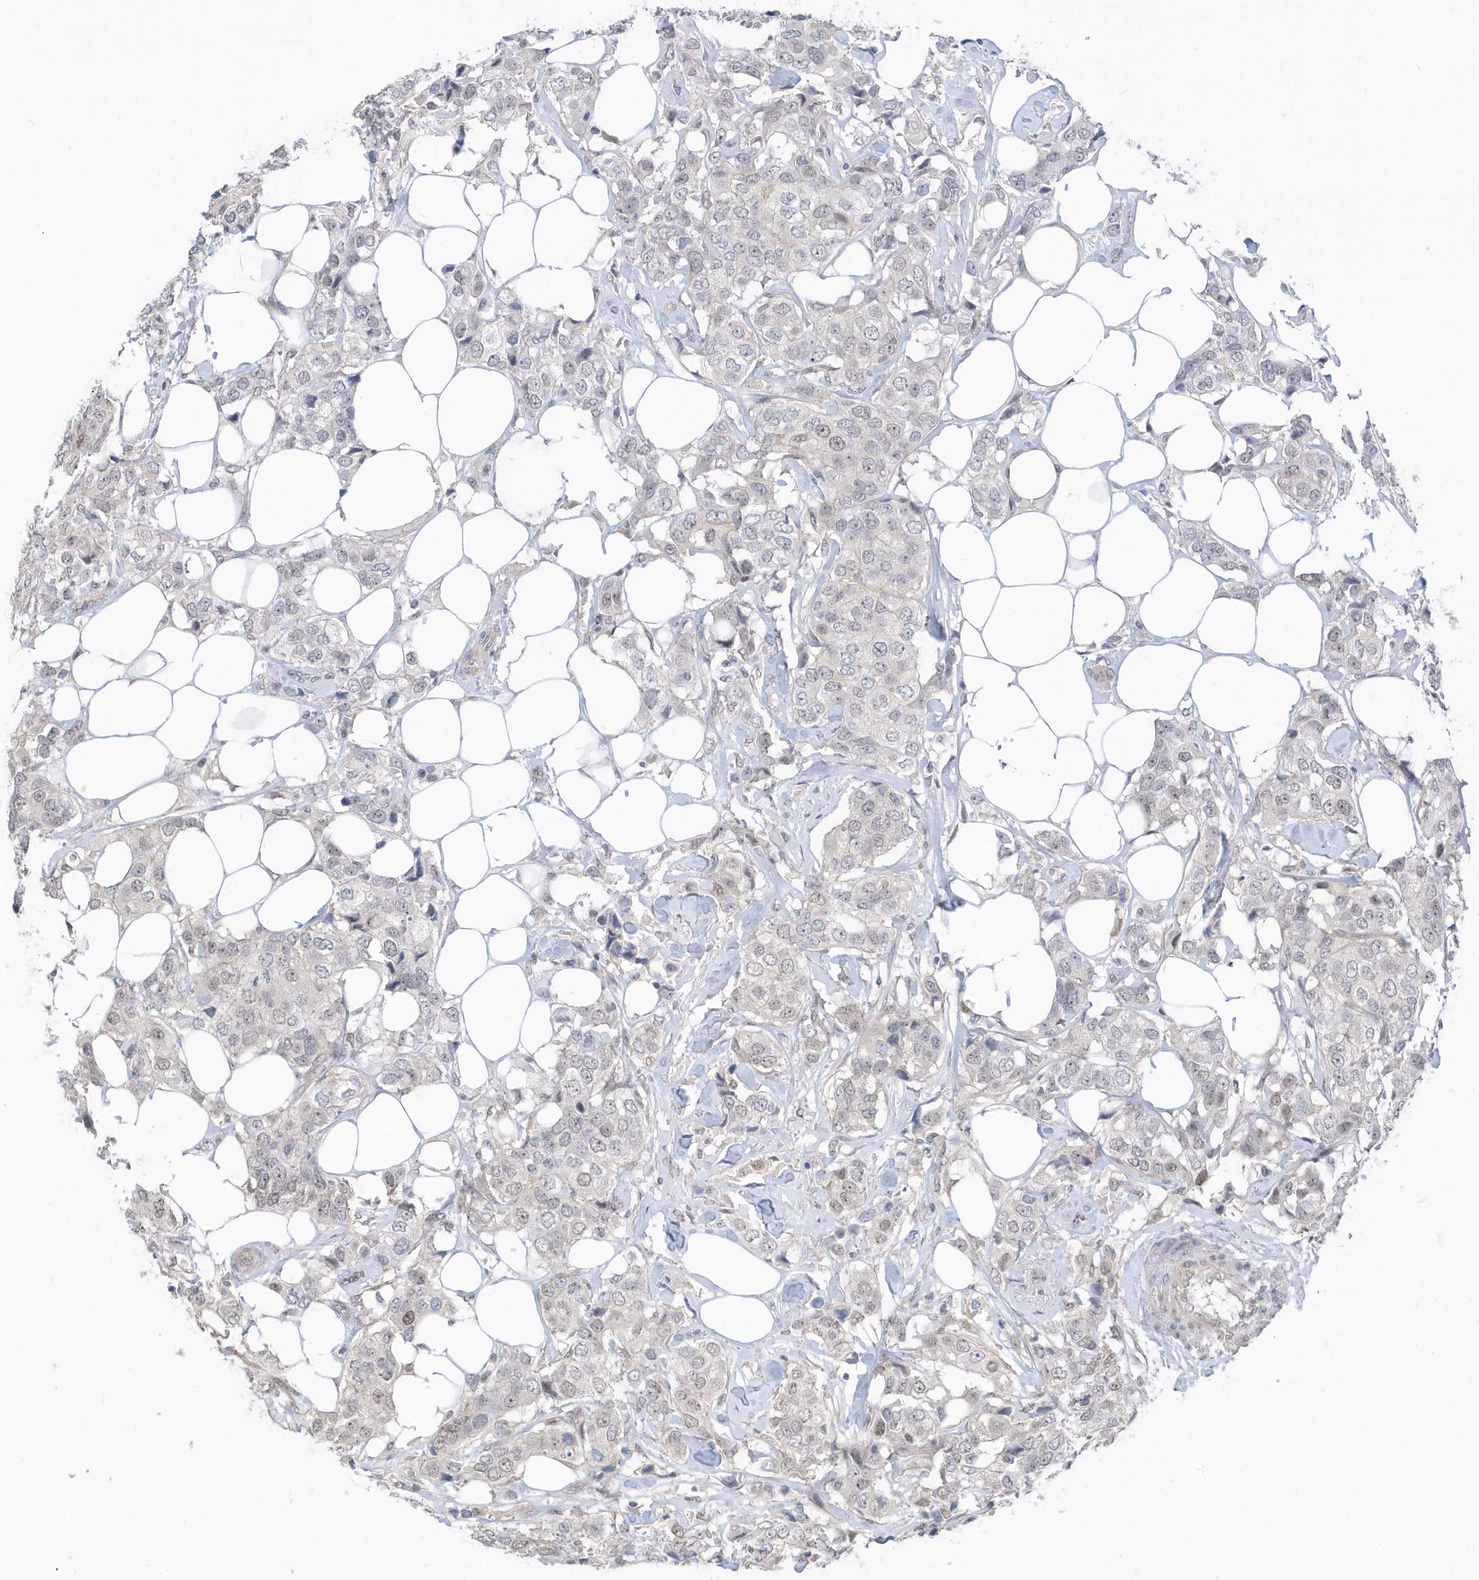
{"staining": {"intensity": "weak", "quantity": "<25%", "location": "nuclear"}, "tissue": "breast cancer", "cell_type": "Tumor cells", "image_type": "cancer", "snomed": [{"axis": "morphology", "description": "Duct carcinoma"}, {"axis": "topography", "description": "Breast"}], "caption": "High power microscopy photomicrograph of an immunohistochemistry (IHC) photomicrograph of breast cancer, revealing no significant expression in tumor cells. (Stains: DAB IHC with hematoxylin counter stain, Microscopy: brightfield microscopy at high magnification).", "gene": "USP53", "patient": {"sex": "female", "age": 80}}